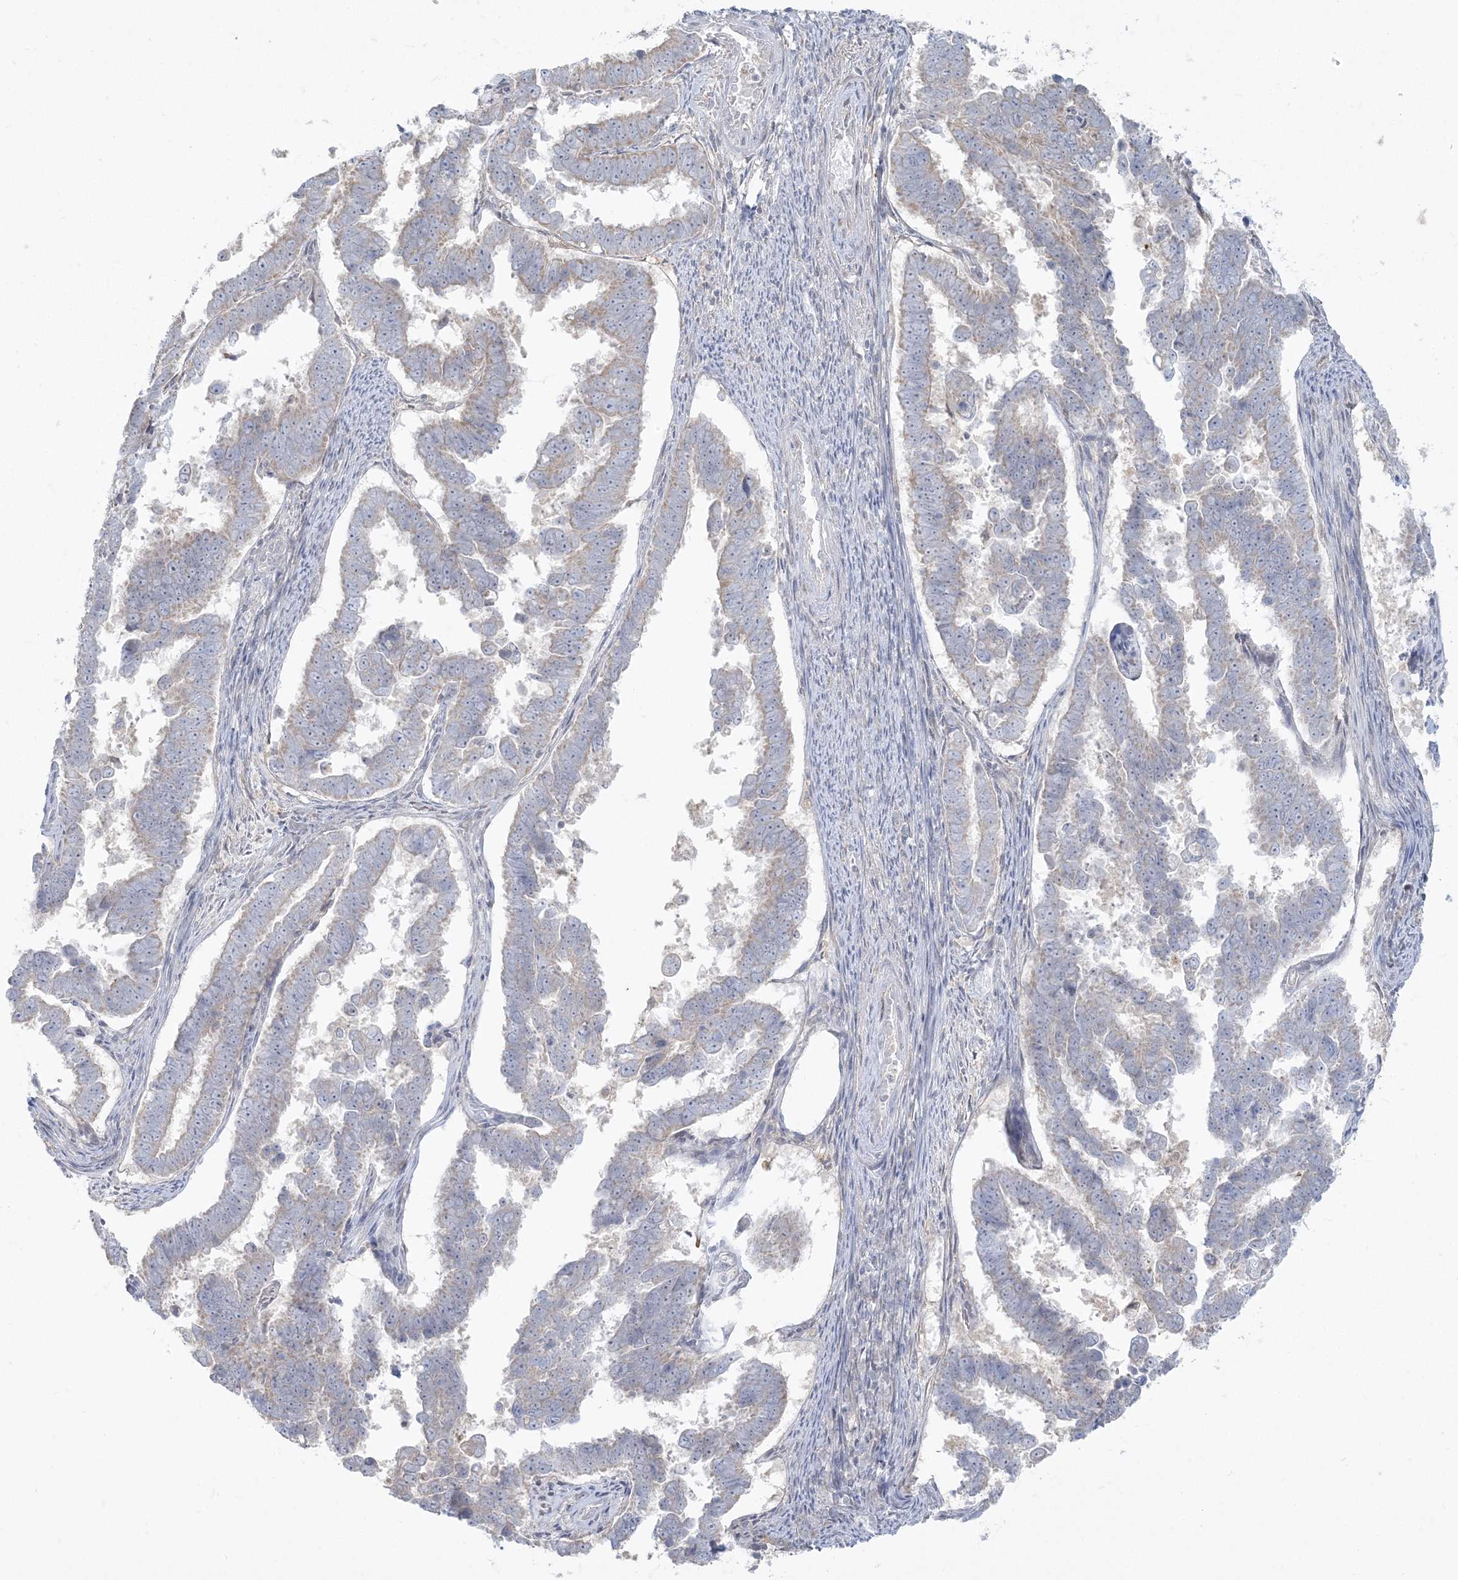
{"staining": {"intensity": "weak", "quantity": "25%-75%", "location": "cytoplasmic/membranous"}, "tissue": "endometrial cancer", "cell_type": "Tumor cells", "image_type": "cancer", "snomed": [{"axis": "morphology", "description": "Adenocarcinoma, NOS"}, {"axis": "topography", "description": "Endometrium"}], "caption": "Protein staining of adenocarcinoma (endometrial) tissue reveals weak cytoplasmic/membranous expression in approximately 25%-75% of tumor cells.", "gene": "ZC3H6", "patient": {"sex": "female", "age": 75}}